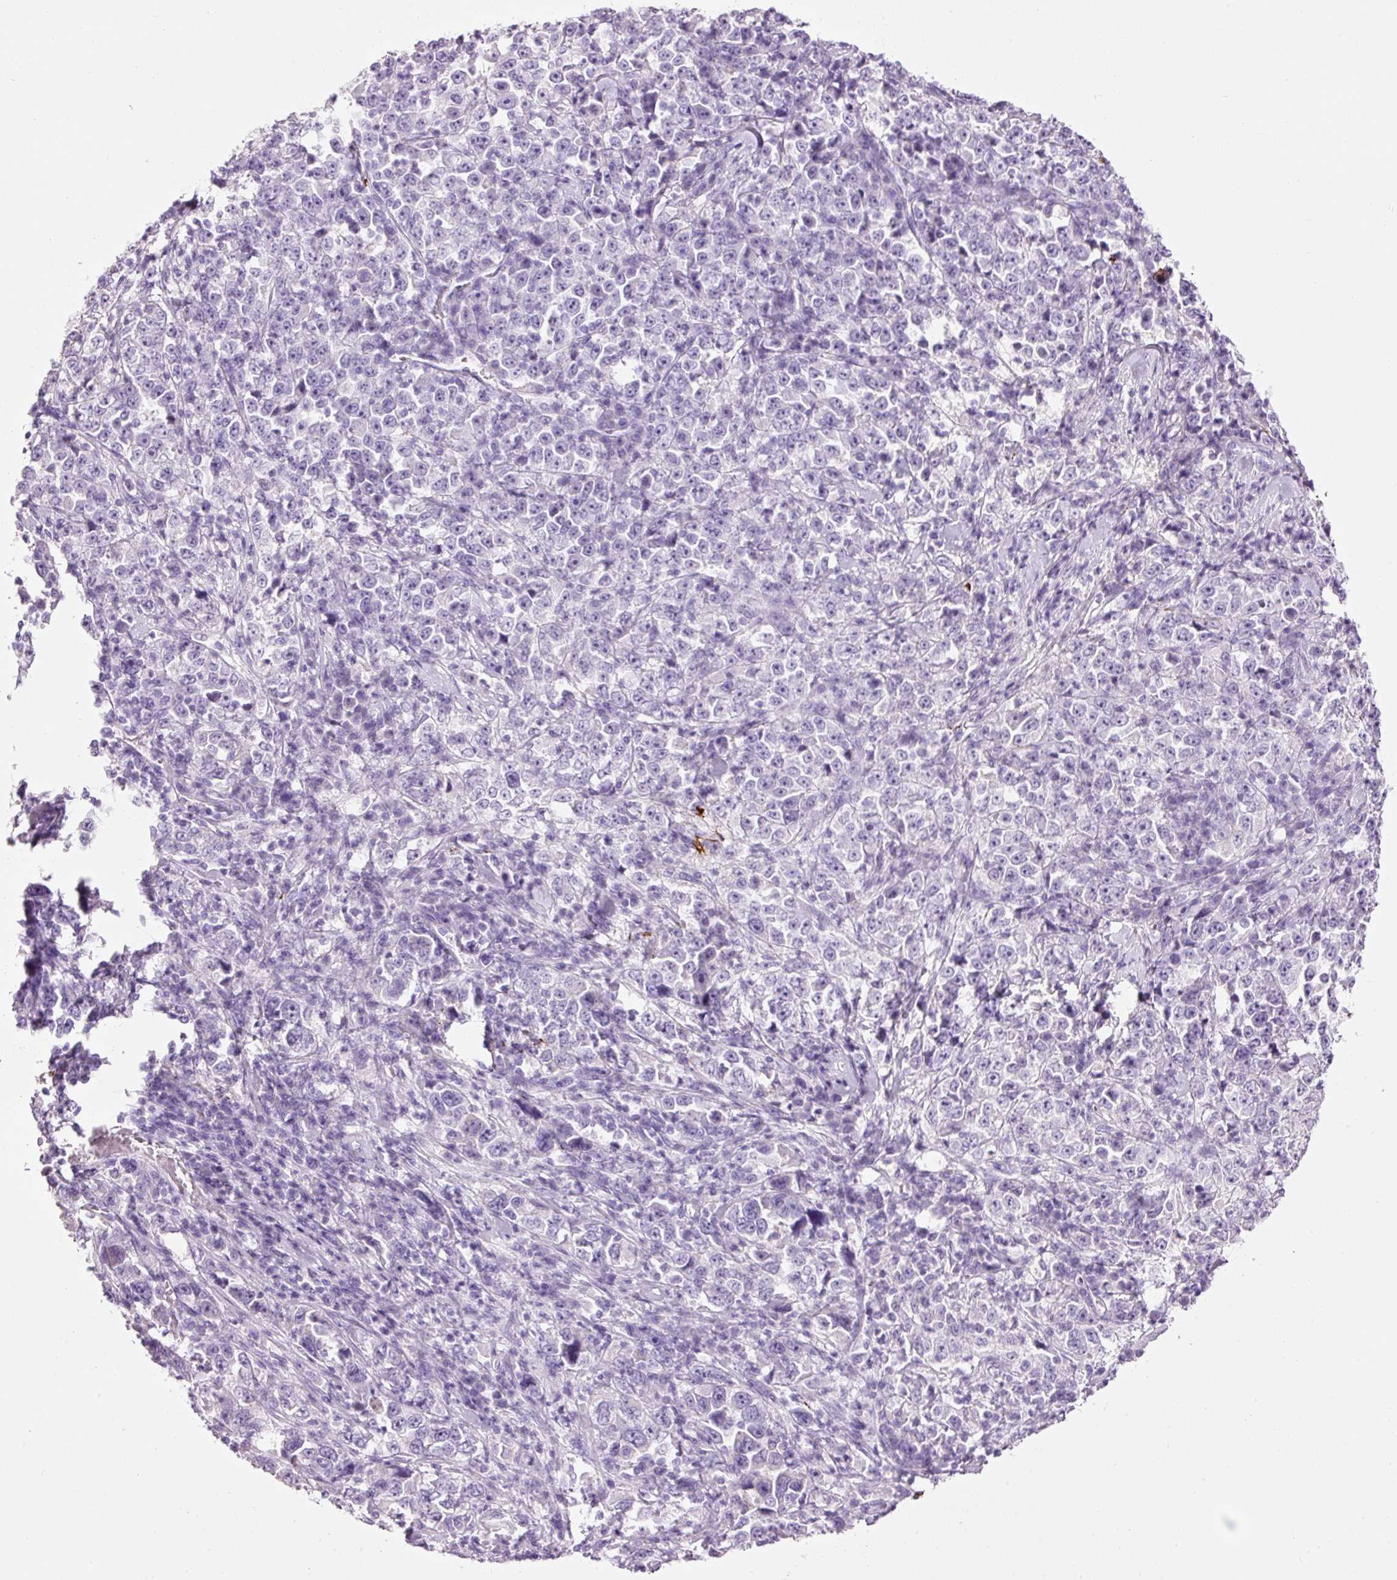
{"staining": {"intensity": "negative", "quantity": "none", "location": "none"}, "tissue": "stomach cancer", "cell_type": "Tumor cells", "image_type": "cancer", "snomed": [{"axis": "morphology", "description": "Normal tissue, NOS"}, {"axis": "morphology", "description": "Adenocarcinoma, NOS"}, {"axis": "topography", "description": "Stomach, upper"}, {"axis": "topography", "description": "Stomach"}], "caption": "Immunohistochemistry (IHC) image of stomach cancer (adenocarcinoma) stained for a protein (brown), which displays no positivity in tumor cells.", "gene": "MFAP4", "patient": {"sex": "male", "age": 59}}